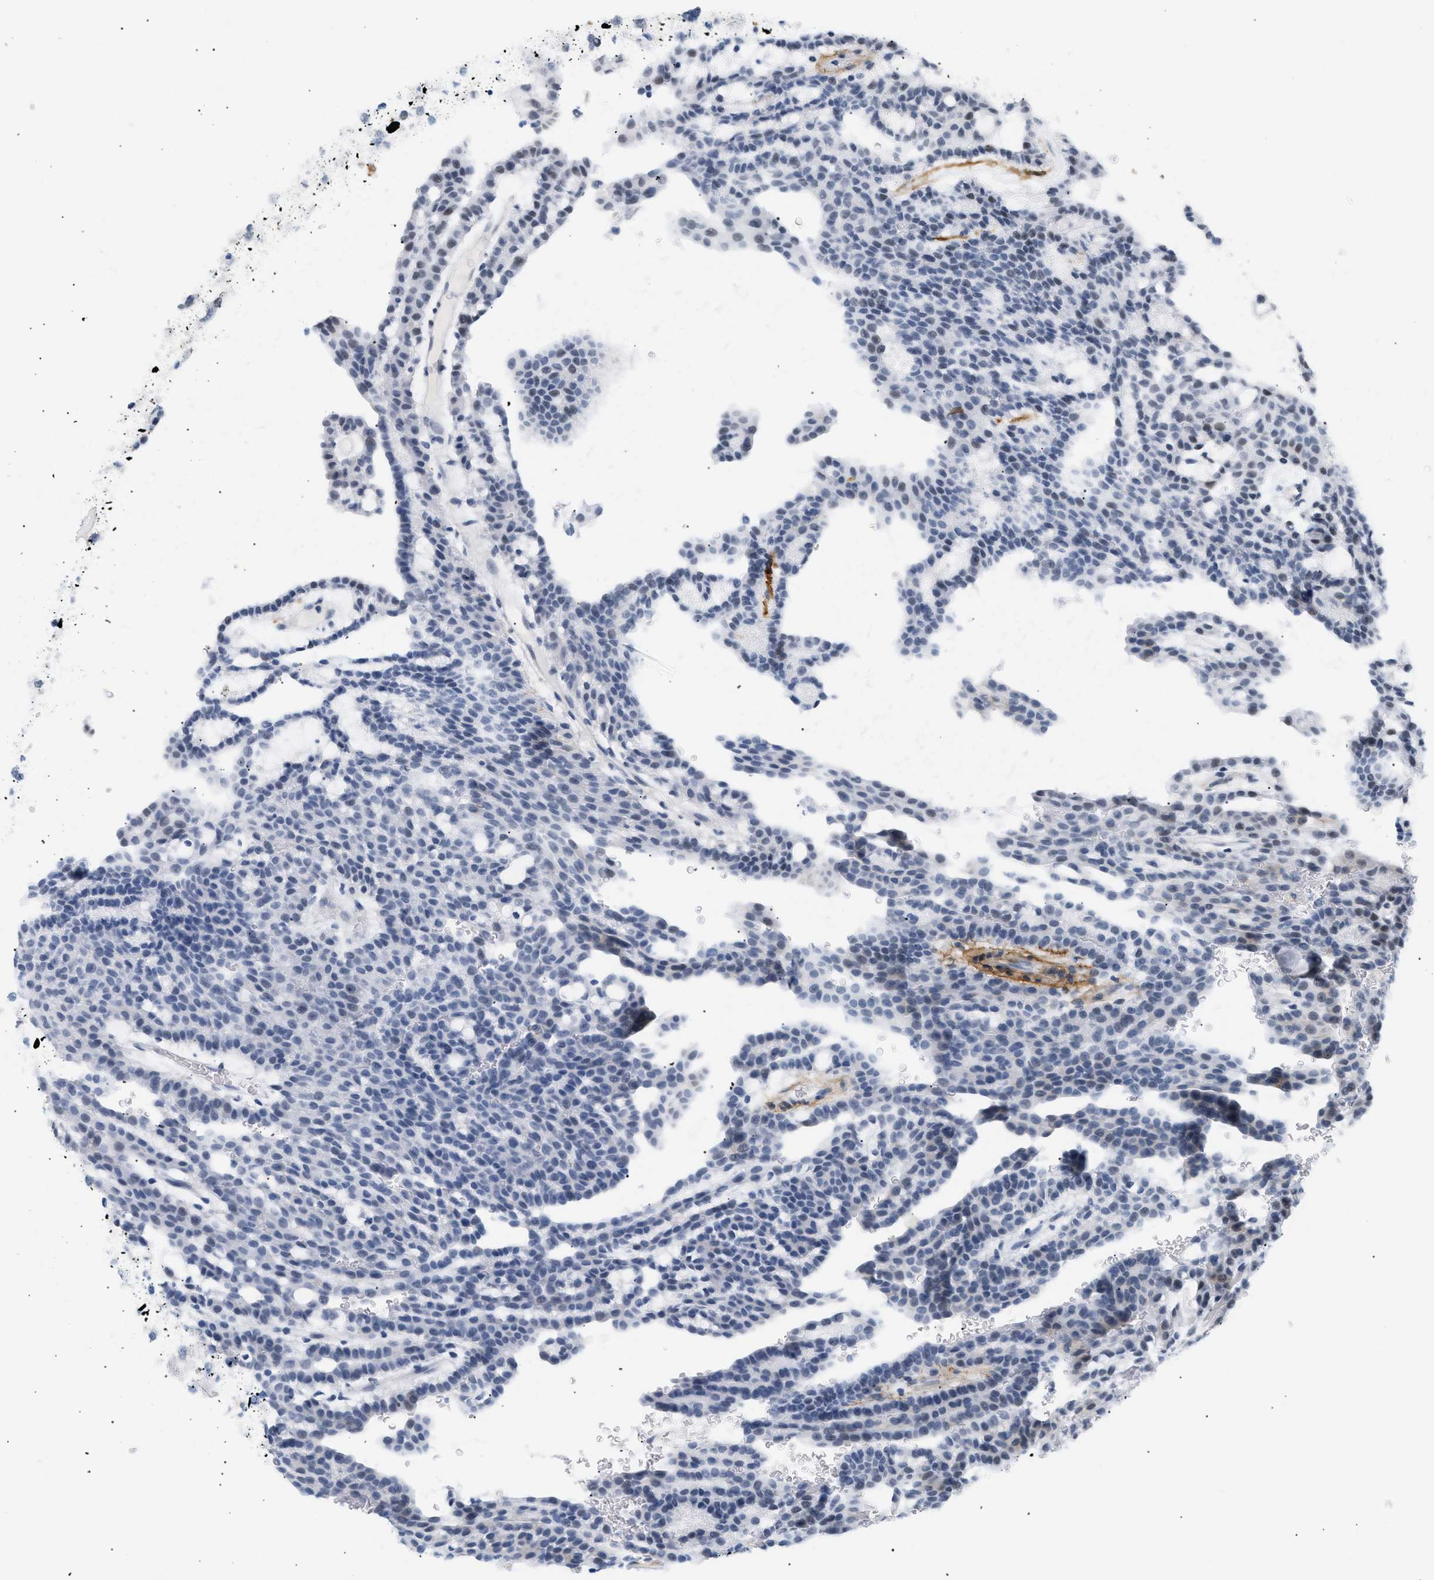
{"staining": {"intensity": "negative", "quantity": "none", "location": "none"}, "tissue": "renal cancer", "cell_type": "Tumor cells", "image_type": "cancer", "snomed": [{"axis": "morphology", "description": "Adenocarcinoma, NOS"}, {"axis": "topography", "description": "Kidney"}], "caption": "Renal adenocarcinoma stained for a protein using immunohistochemistry (IHC) demonstrates no expression tumor cells.", "gene": "ELN", "patient": {"sex": "male", "age": 63}}